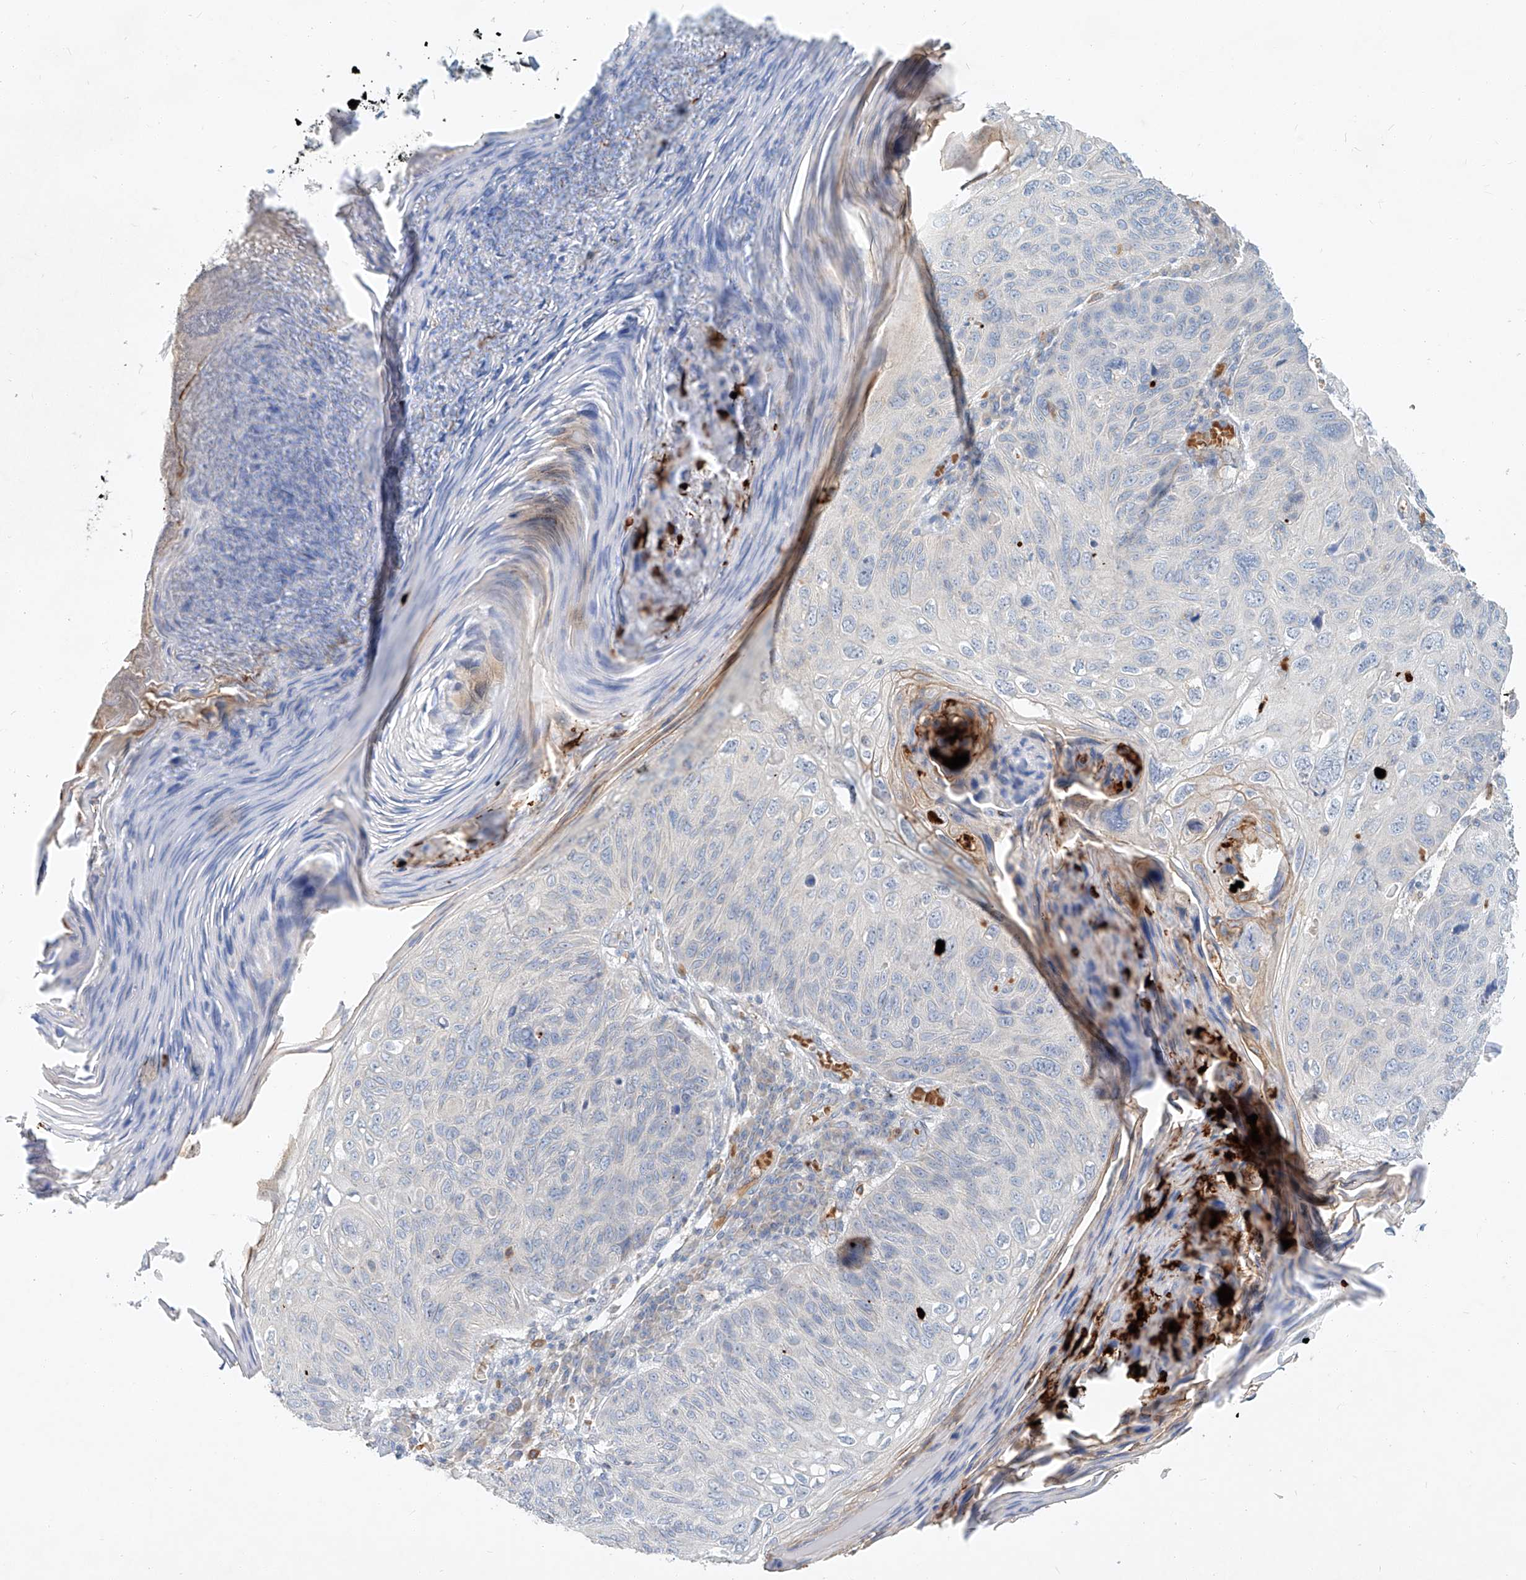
{"staining": {"intensity": "negative", "quantity": "none", "location": "none"}, "tissue": "skin cancer", "cell_type": "Tumor cells", "image_type": "cancer", "snomed": [{"axis": "morphology", "description": "Squamous cell carcinoma, NOS"}, {"axis": "topography", "description": "Skin"}], "caption": "Immunohistochemistry (IHC) histopathology image of neoplastic tissue: skin squamous cell carcinoma stained with DAB shows no significant protein staining in tumor cells.", "gene": "SYTL3", "patient": {"sex": "female", "age": 90}}